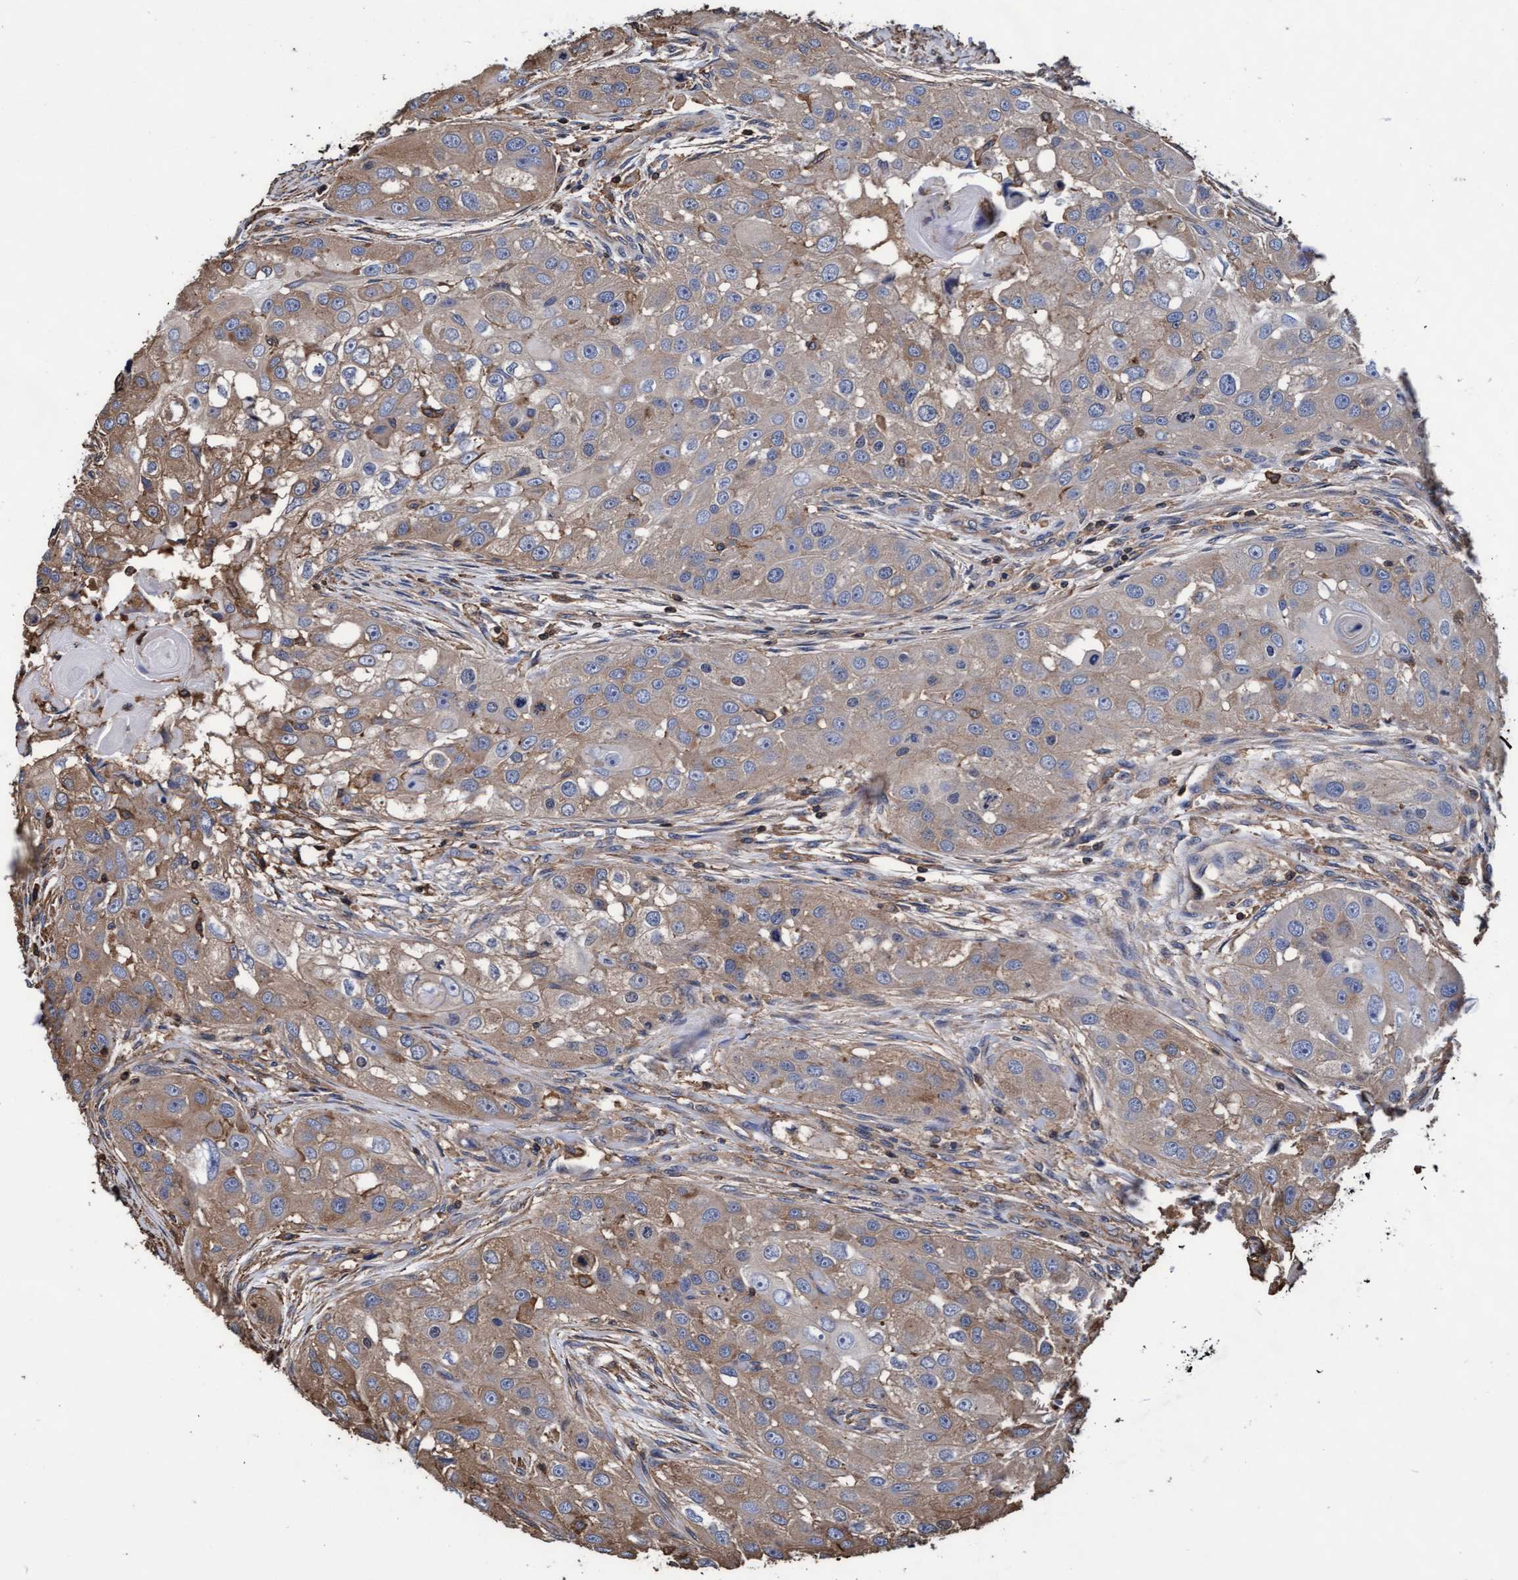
{"staining": {"intensity": "weak", "quantity": ">75%", "location": "cytoplasmic/membranous"}, "tissue": "head and neck cancer", "cell_type": "Tumor cells", "image_type": "cancer", "snomed": [{"axis": "morphology", "description": "Normal tissue, NOS"}, {"axis": "morphology", "description": "Squamous cell carcinoma, NOS"}, {"axis": "topography", "description": "Skeletal muscle"}, {"axis": "topography", "description": "Head-Neck"}], "caption": "Head and neck cancer stained for a protein (brown) demonstrates weak cytoplasmic/membranous positive expression in about >75% of tumor cells.", "gene": "GRHPR", "patient": {"sex": "male", "age": 51}}